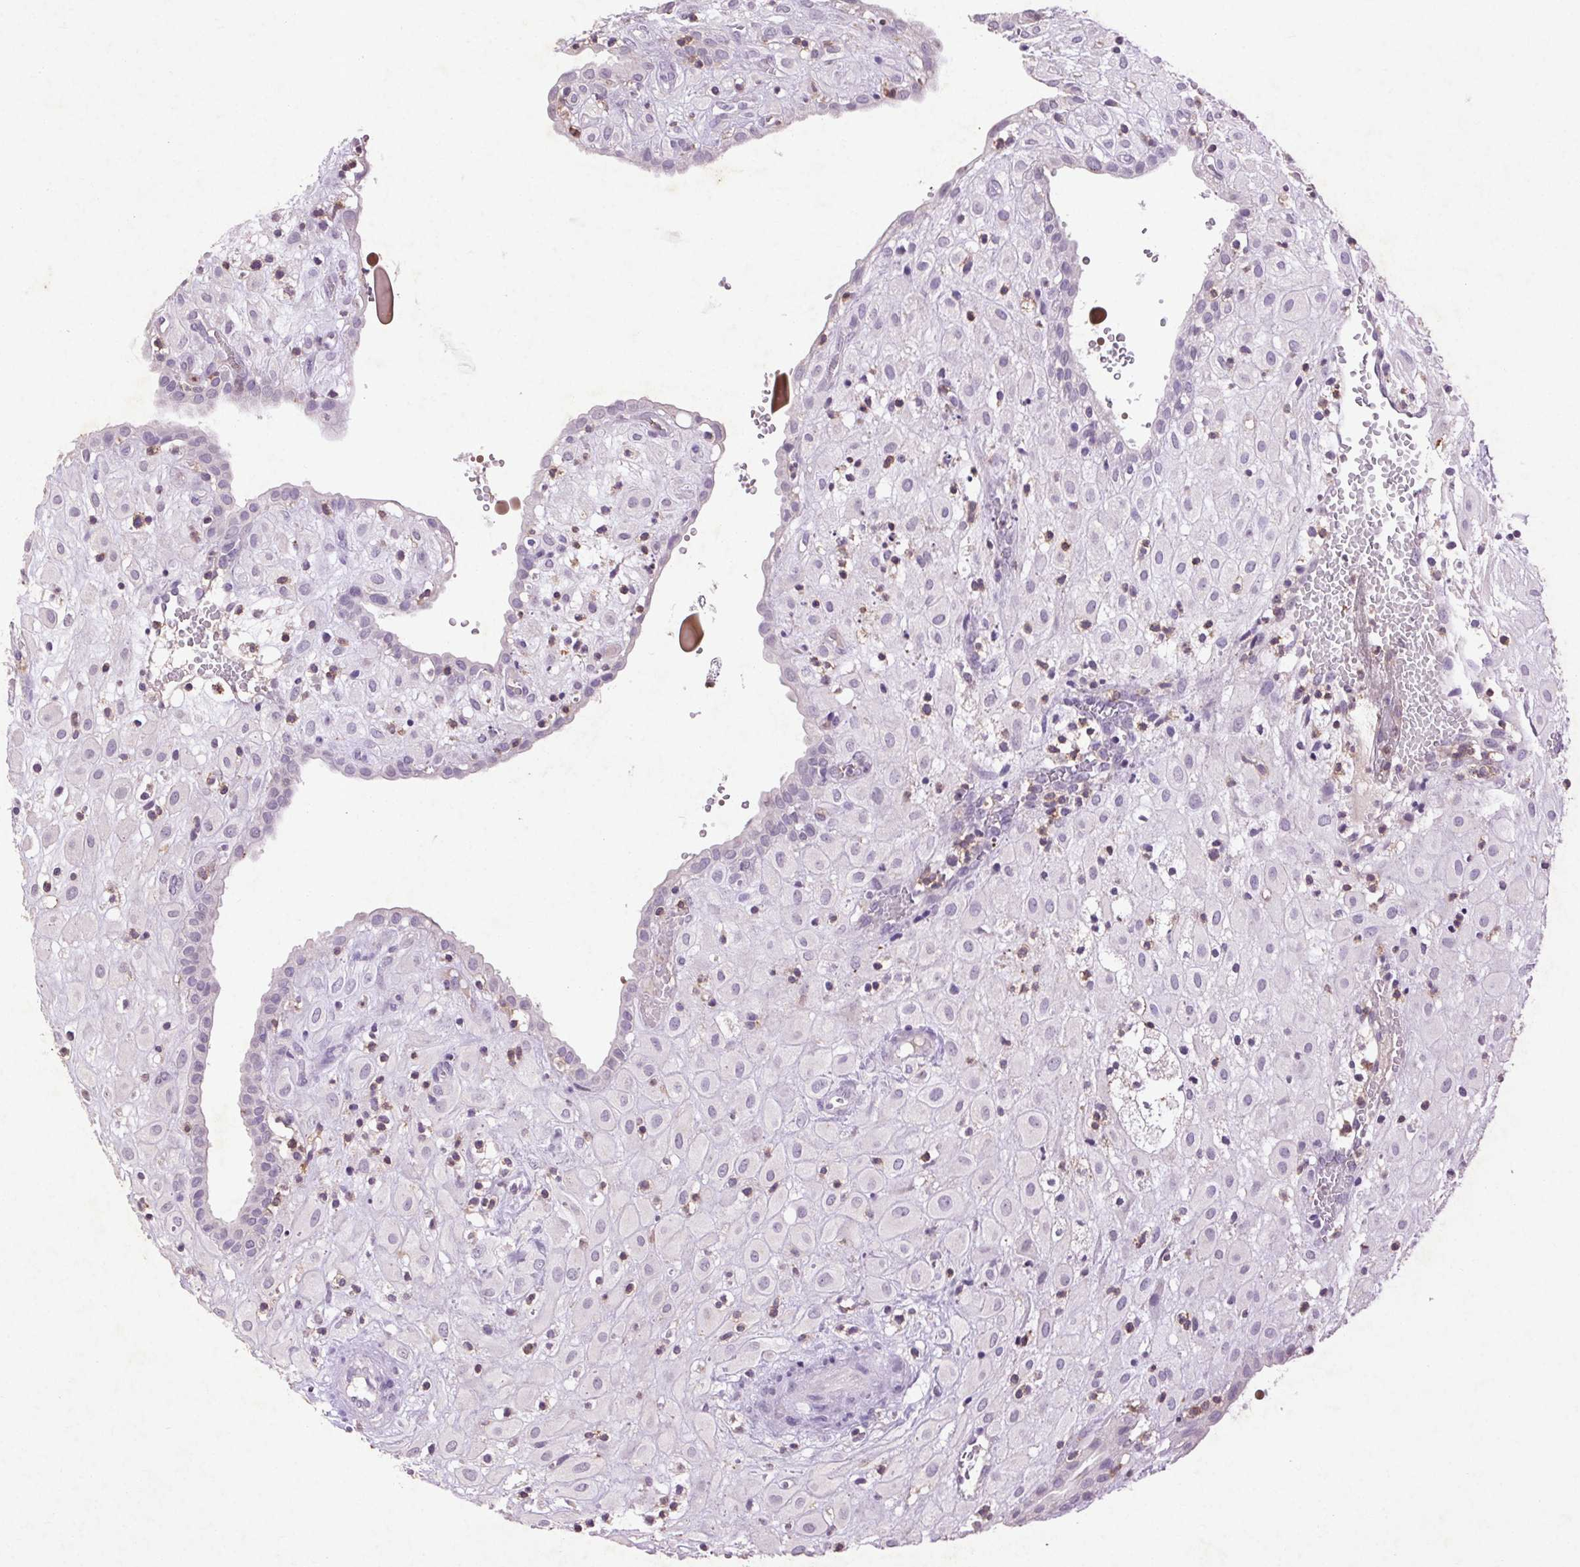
{"staining": {"intensity": "negative", "quantity": "none", "location": "none"}, "tissue": "placenta", "cell_type": "Decidual cells", "image_type": "normal", "snomed": [{"axis": "morphology", "description": "Normal tissue, NOS"}, {"axis": "topography", "description": "Placenta"}], "caption": "A high-resolution micrograph shows IHC staining of unremarkable placenta, which reveals no significant staining in decidual cells.", "gene": "FNDC7", "patient": {"sex": "female", "age": 24}}